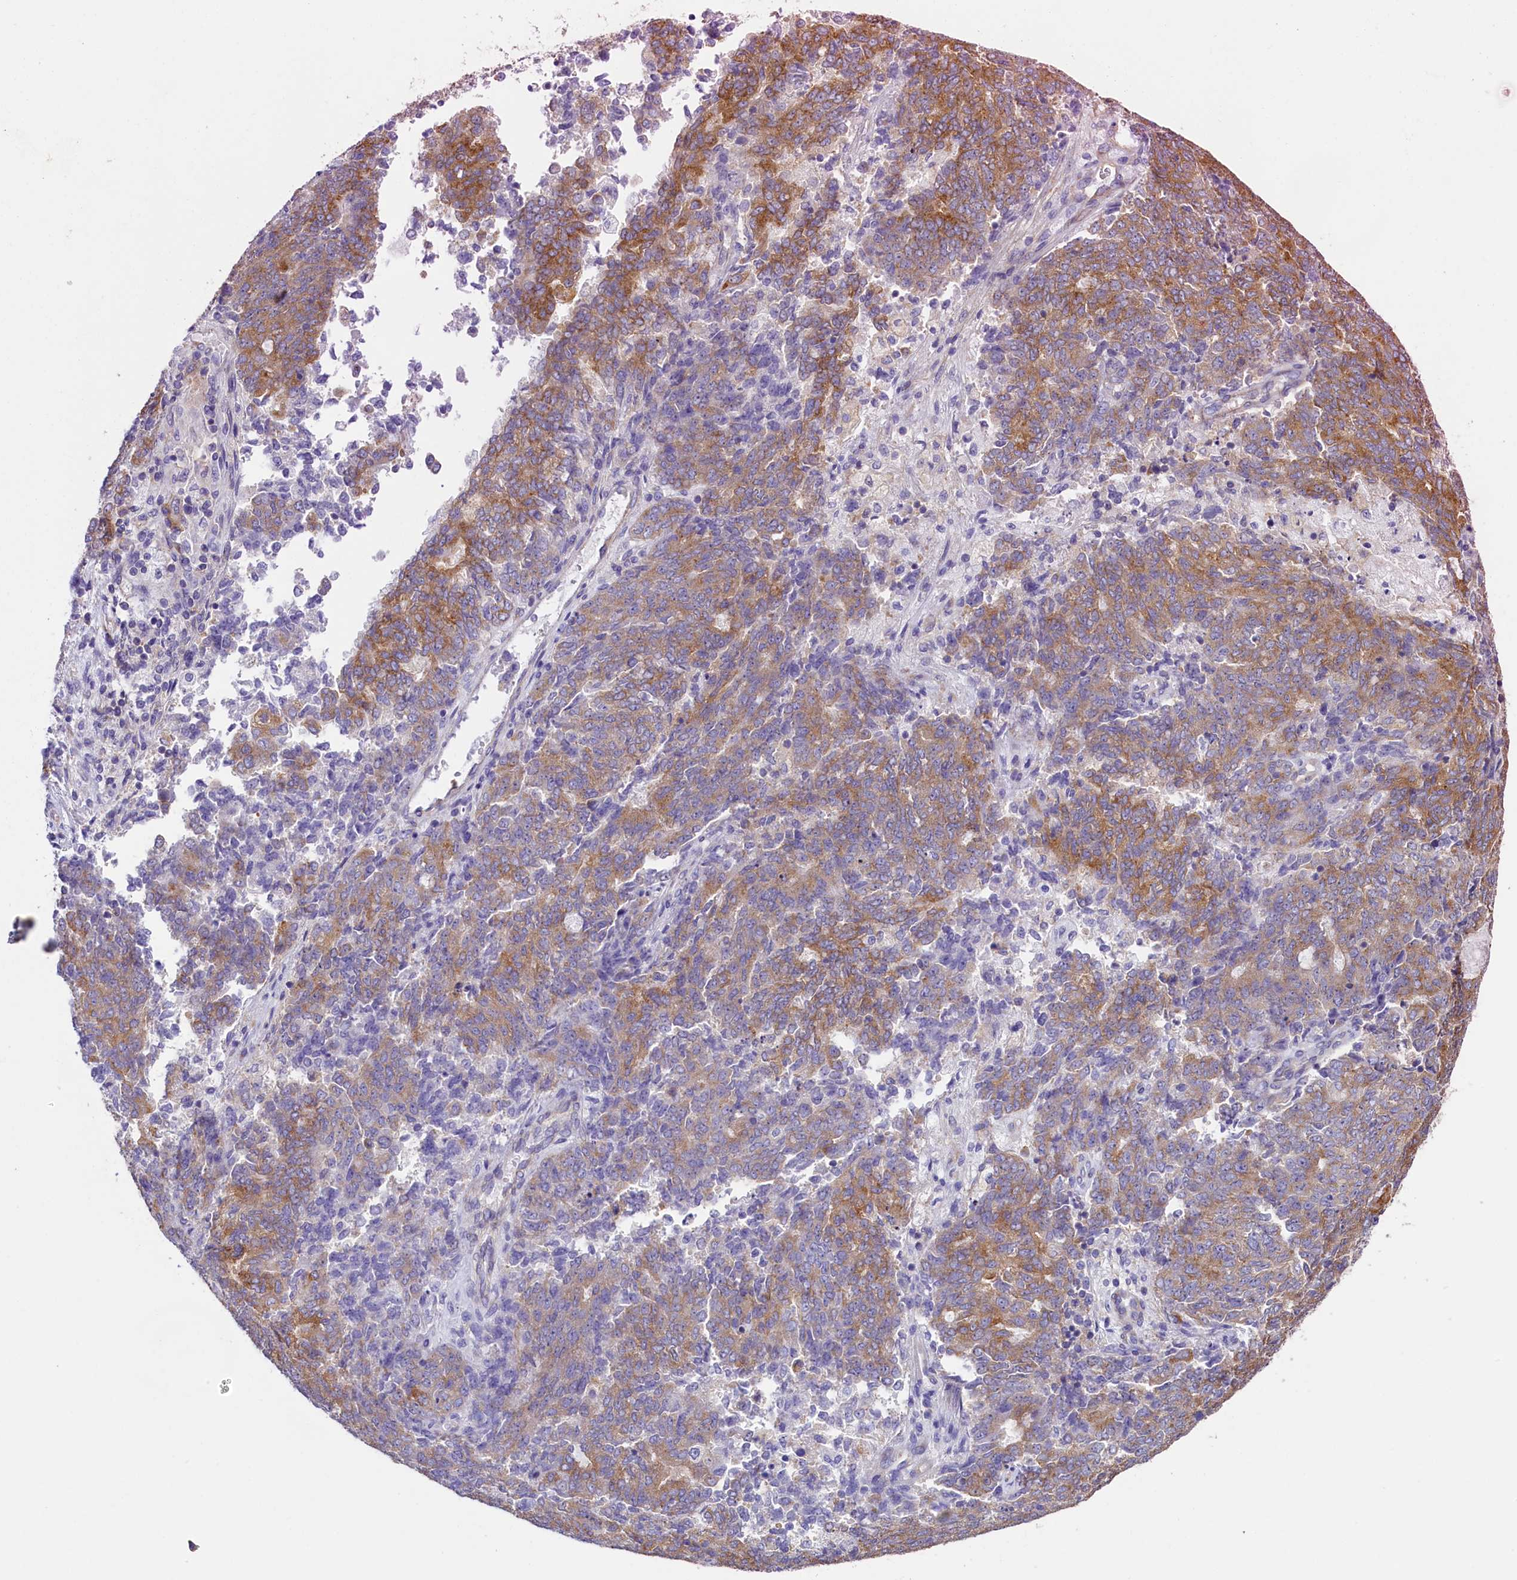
{"staining": {"intensity": "moderate", "quantity": ">75%", "location": "cytoplasmic/membranous"}, "tissue": "endometrial cancer", "cell_type": "Tumor cells", "image_type": "cancer", "snomed": [{"axis": "morphology", "description": "Adenocarcinoma, NOS"}, {"axis": "topography", "description": "Endometrium"}], "caption": "Immunohistochemistry (IHC) (DAB (3,3'-diaminobenzidine)) staining of endometrial cancer displays moderate cytoplasmic/membranous protein positivity in about >75% of tumor cells. The protein is shown in brown color, while the nuclei are stained blue.", "gene": "GPR21", "patient": {"sex": "female", "age": 80}}